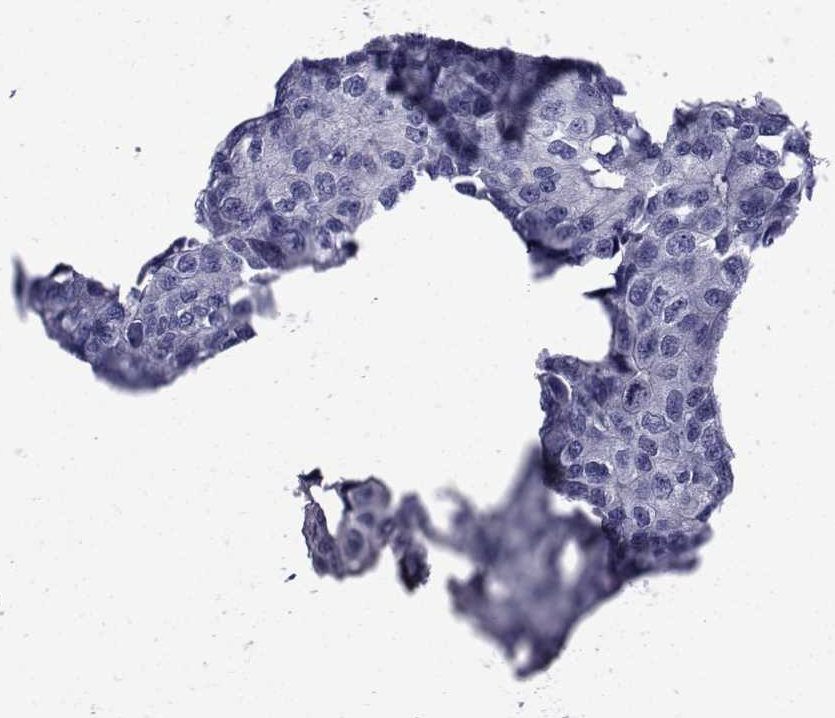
{"staining": {"intensity": "negative", "quantity": "none", "location": "none"}, "tissue": "breast cancer", "cell_type": "Tumor cells", "image_type": "cancer", "snomed": [{"axis": "morphology", "description": "Duct carcinoma"}, {"axis": "topography", "description": "Breast"}], "caption": "High power microscopy image of an immunohistochemistry histopathology image of breast cancer, revealing no significant positivity in tumor cells.", "gene": "ROPN1", "patient": {"sex": "female", "age": 80}}